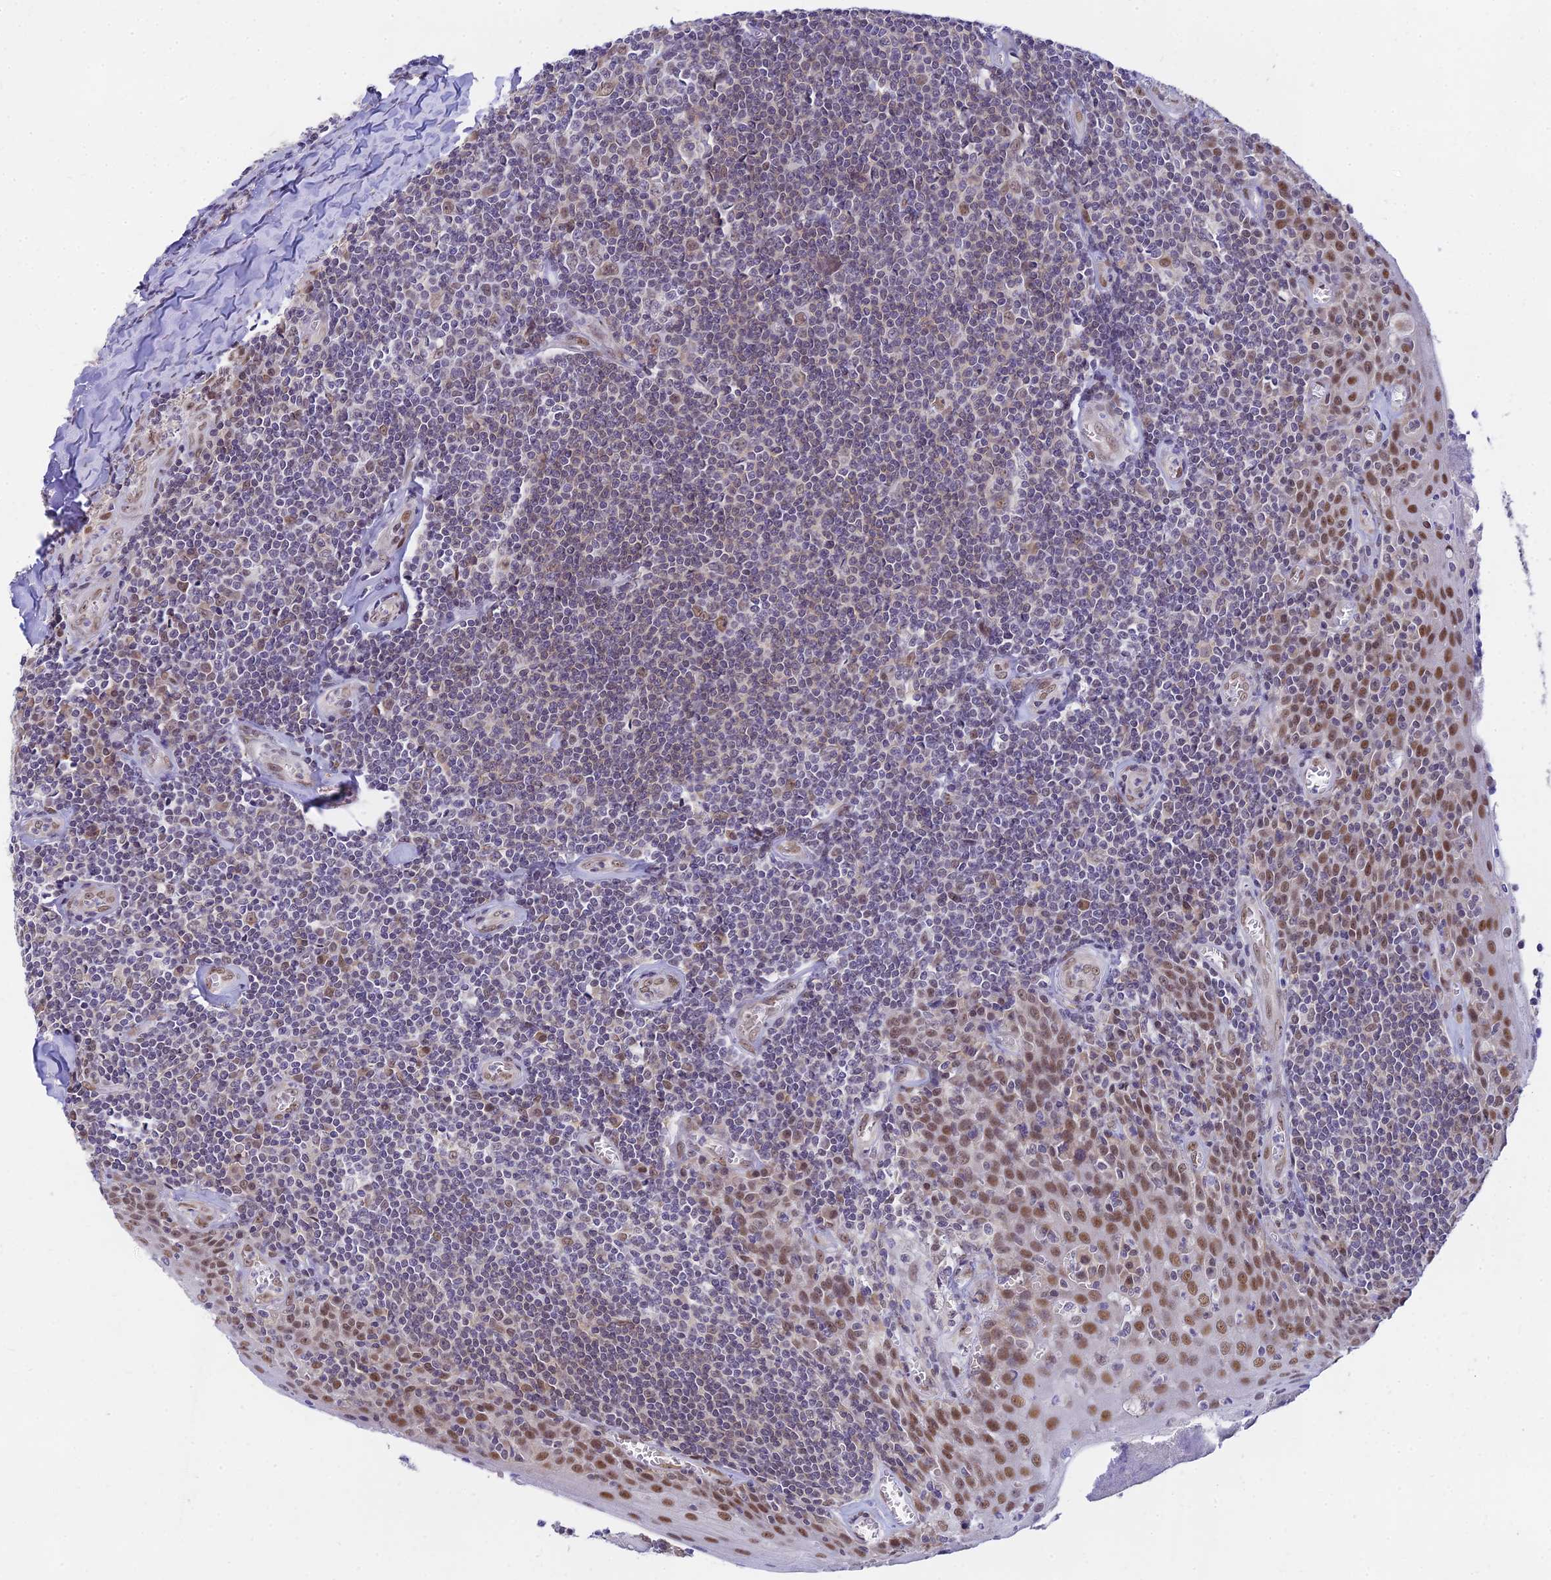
{"staining": {"intensity": "moderate", "quantity": "25%-75%", "location": "cytoplasmic/membranous,nuclear"}, "tissue": "tonsil", "cell_type": "Germinal center cells", "image_type": "normal", "snomed": [{"axis": "morphology", "description": "Normal tissue, NOS"}, {"axis": "topography", "description": "Tonsil"}], "caption": "This photomicrograph exhibits immunohistochemistry staining of normal human tonsil, with medium moderate cytoplasmic/membranous,nuclear expression in about 25%-75% of germinal center cells.", "gene": "C2orf49", "patient": {"sex": "male", "age": 27}}